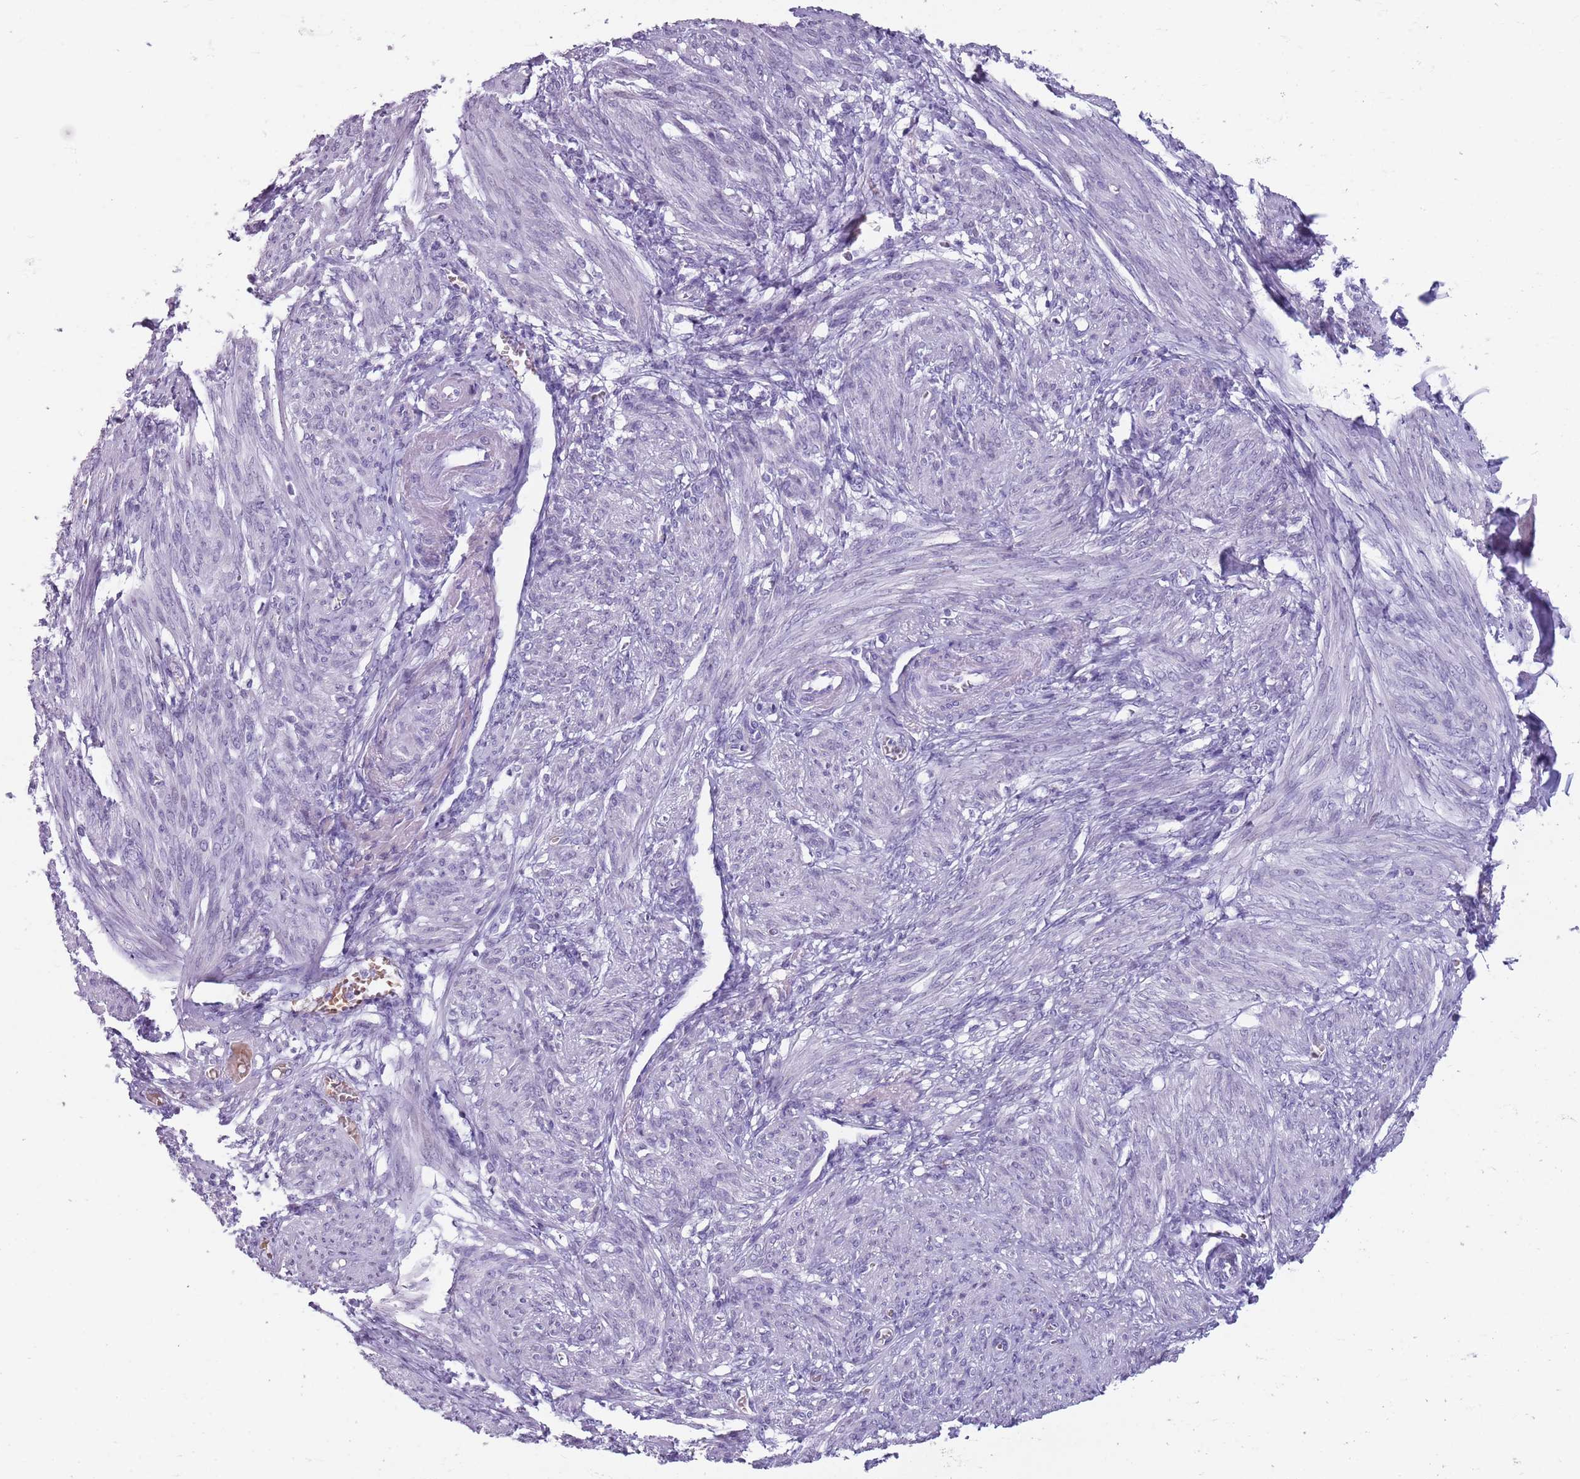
{"staining": {"intensity": "negative", "quantity": "none", "location": "none"}, "tissue": "smooth muscle", "cell_type": "Smooth muscle cells", "image_type": "normal", "snomed": [{"axis": "morphology", "description": "Normal tissue, NOS"}, {"axis": "topography", "description": "Smooth muscle"}], "caption": "Photomicrograph shows no protein staining in smooth muscle cells of normal smooth muscle.", "gene": "SPESP1", "patient": {"sex": "female", "age": 39}}